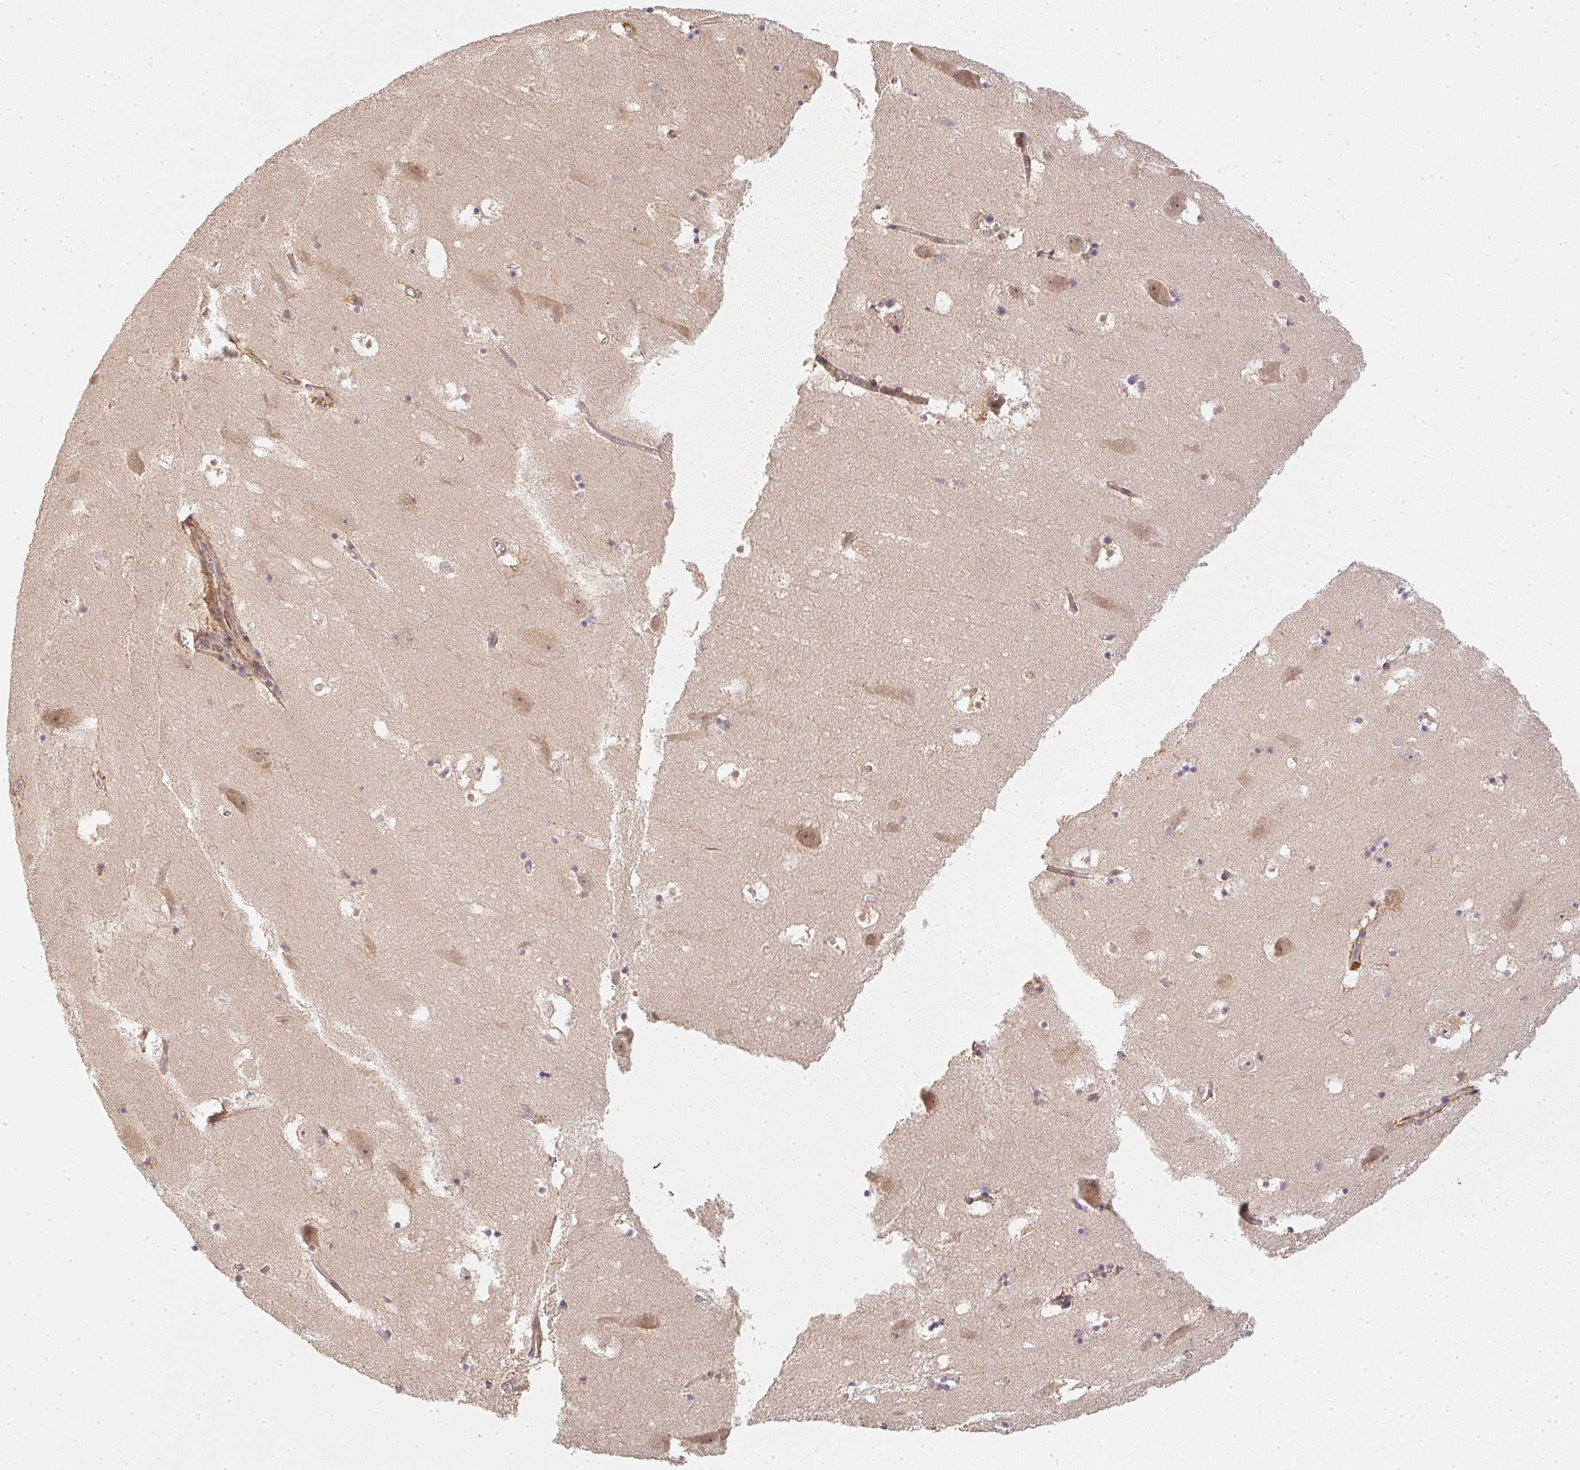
{"staining": {"intensity": "negative", "quantity": "none", "location": "none"}, "tissue": "hippocampus", "cell_type": "Glial cells", "image_type": "normal", "snomed": [{"axis": "morphology", "description": "Normal tissue, NOS"}, {"axis": "topography", "description": "Hippocampus"}], "caption": "Immunohistochemistry (IHC) of normal human hippocampus exhibits no staining in glial cells. (Stains: DAB immunohistochemistry with hematoxylin counter stain, Microscopy: brightfield microscopy at high magnification).", "gene": "SERPINE1", "patient": {"sex": "male", "age": 58}}